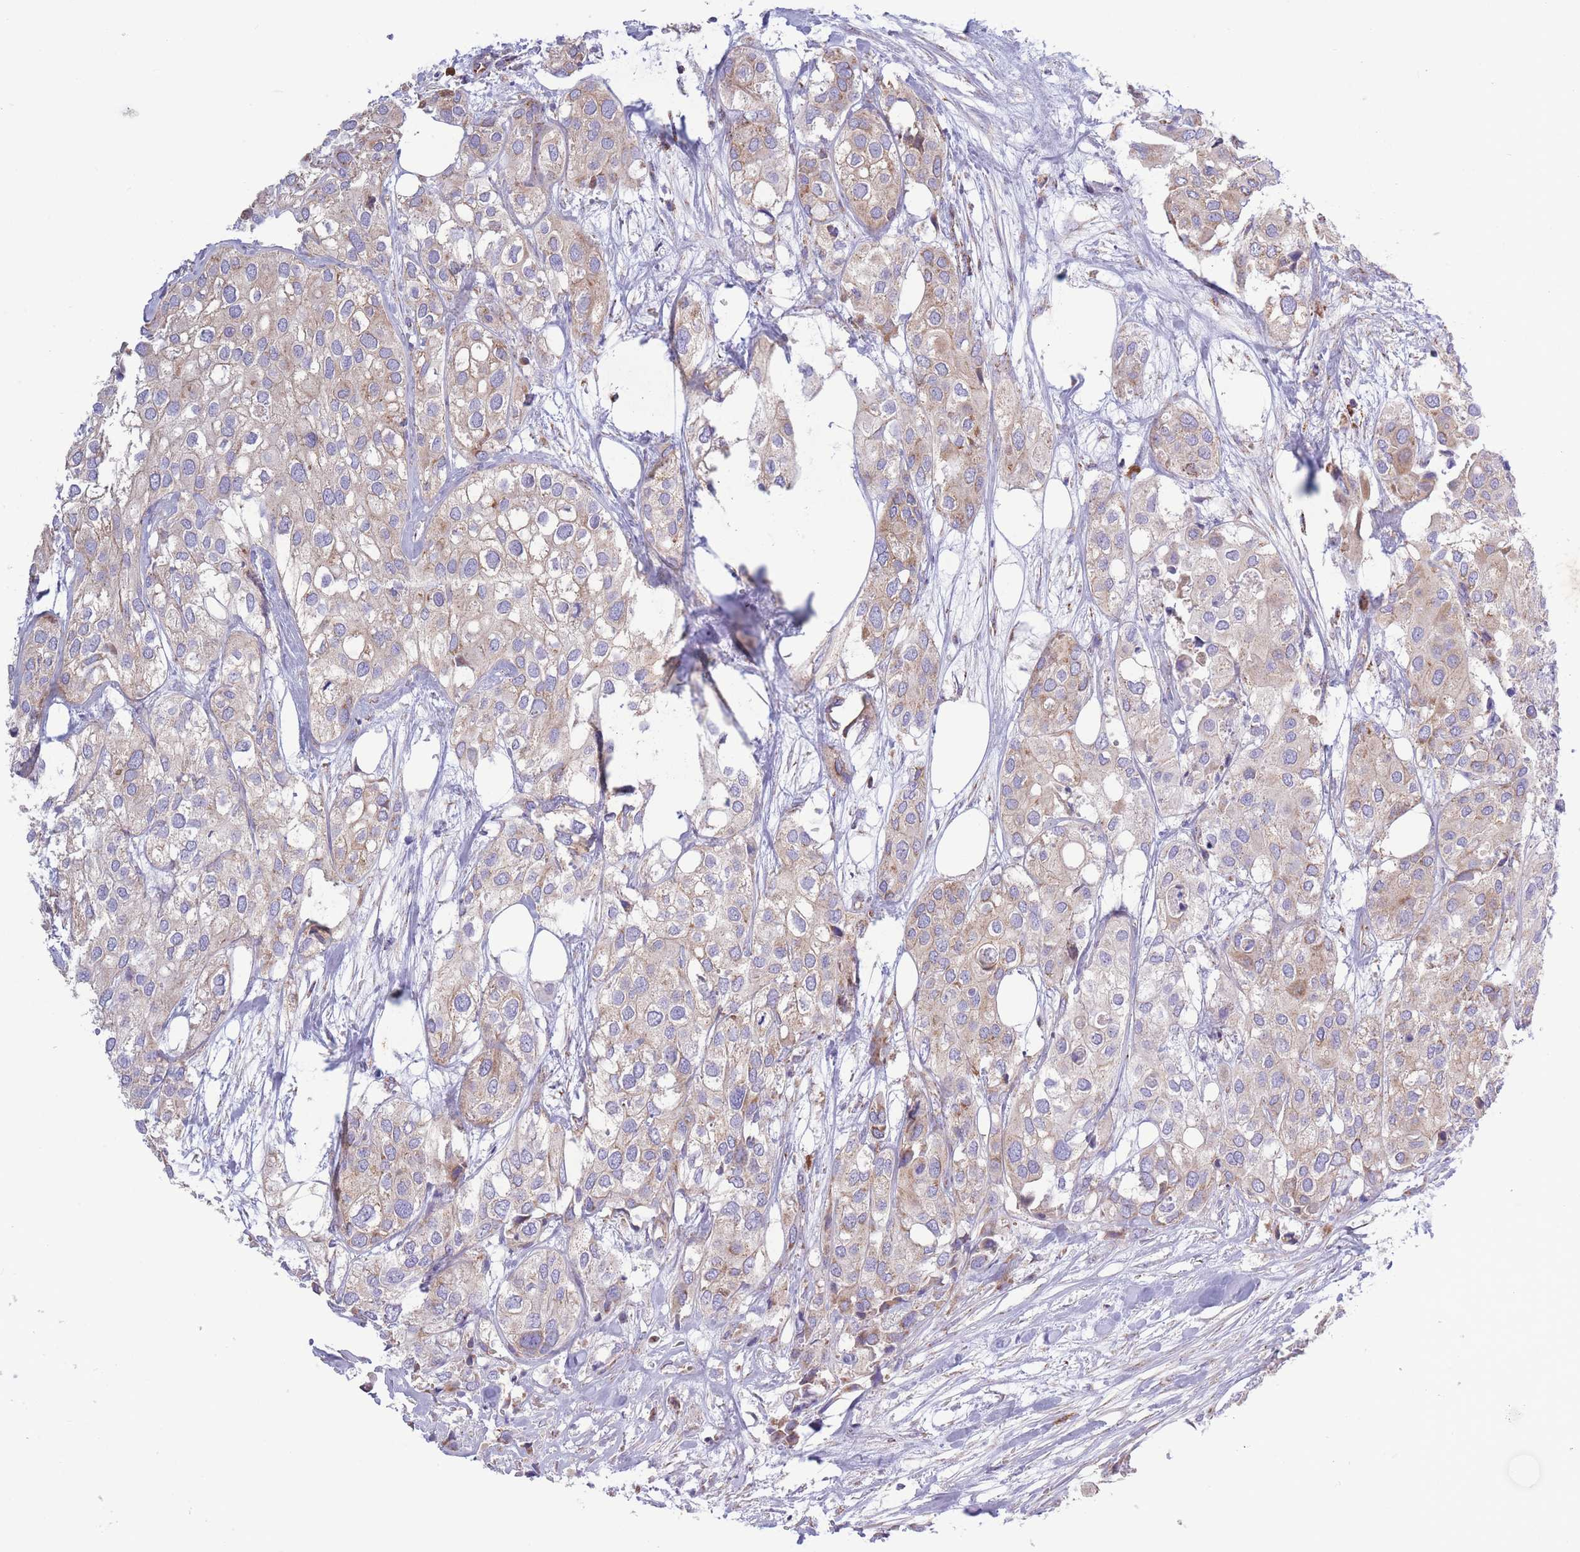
{"staining": {"intensity": "weak", "quantity": ">75%", "location": "cytoplasmic/membranous"}, "tissue": "urothelial cancer", "cell_type": "Tumor cells", "image_type": "cancer", "snomed": [{"axis": "morphology", "description": "Urothelial carcinoma, High grade"}, {"axis": "topography", "description": "Urinary bladder"}], "caption": "High-grade urothelial carcinoma was stained to show a protein in brown. There is low levels of weak cytoplasmic/membranous expression in about >75% of tumor cells. Nuclei are stained in blue.", "gene": "PDHA1", "patient": {"sex": "male", "age": 64}}